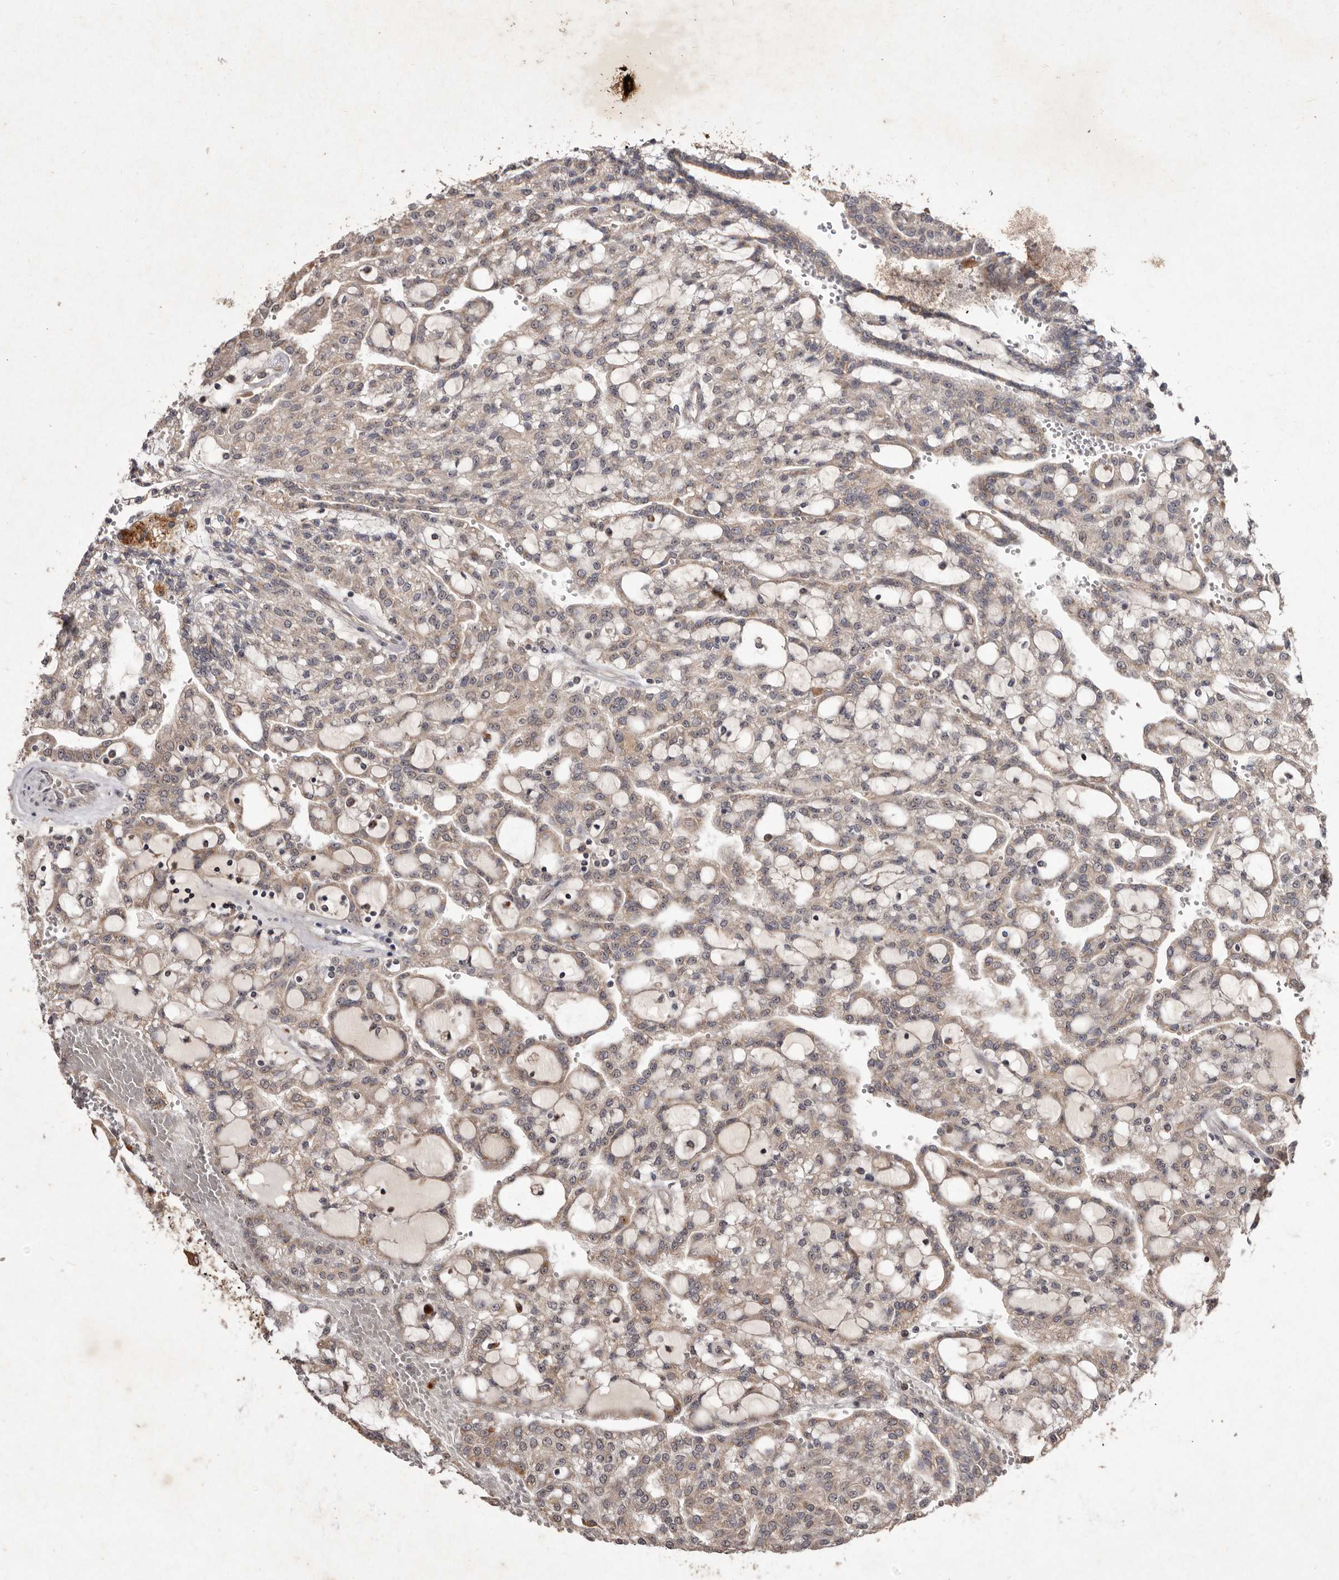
{"staining": {"intensity": "weak", "quantity": ">75%", "location": "cytoplasmic/membranous,nuclear"}, "tissue": "renal cancer", "cell_type": "Tumor cells", "image_type": "cancer", "snomed": [{"axis": "morphology", "description": "Adenocarcinoma, NOS"}, {"axis": "topography", "description": "Kidney"}], "caption": "Adenocarcinoma (renal) was stained to show a protein in brown. There is low levels of weak cytoplasmic/membranous and nuclear positivity in approximately >75% of tumor cells. (brown staining indicates protein expression, while blue staining denotes nuclei).", "gene": "FLAD1", "patient": {"sex": "male", "age": 63}}